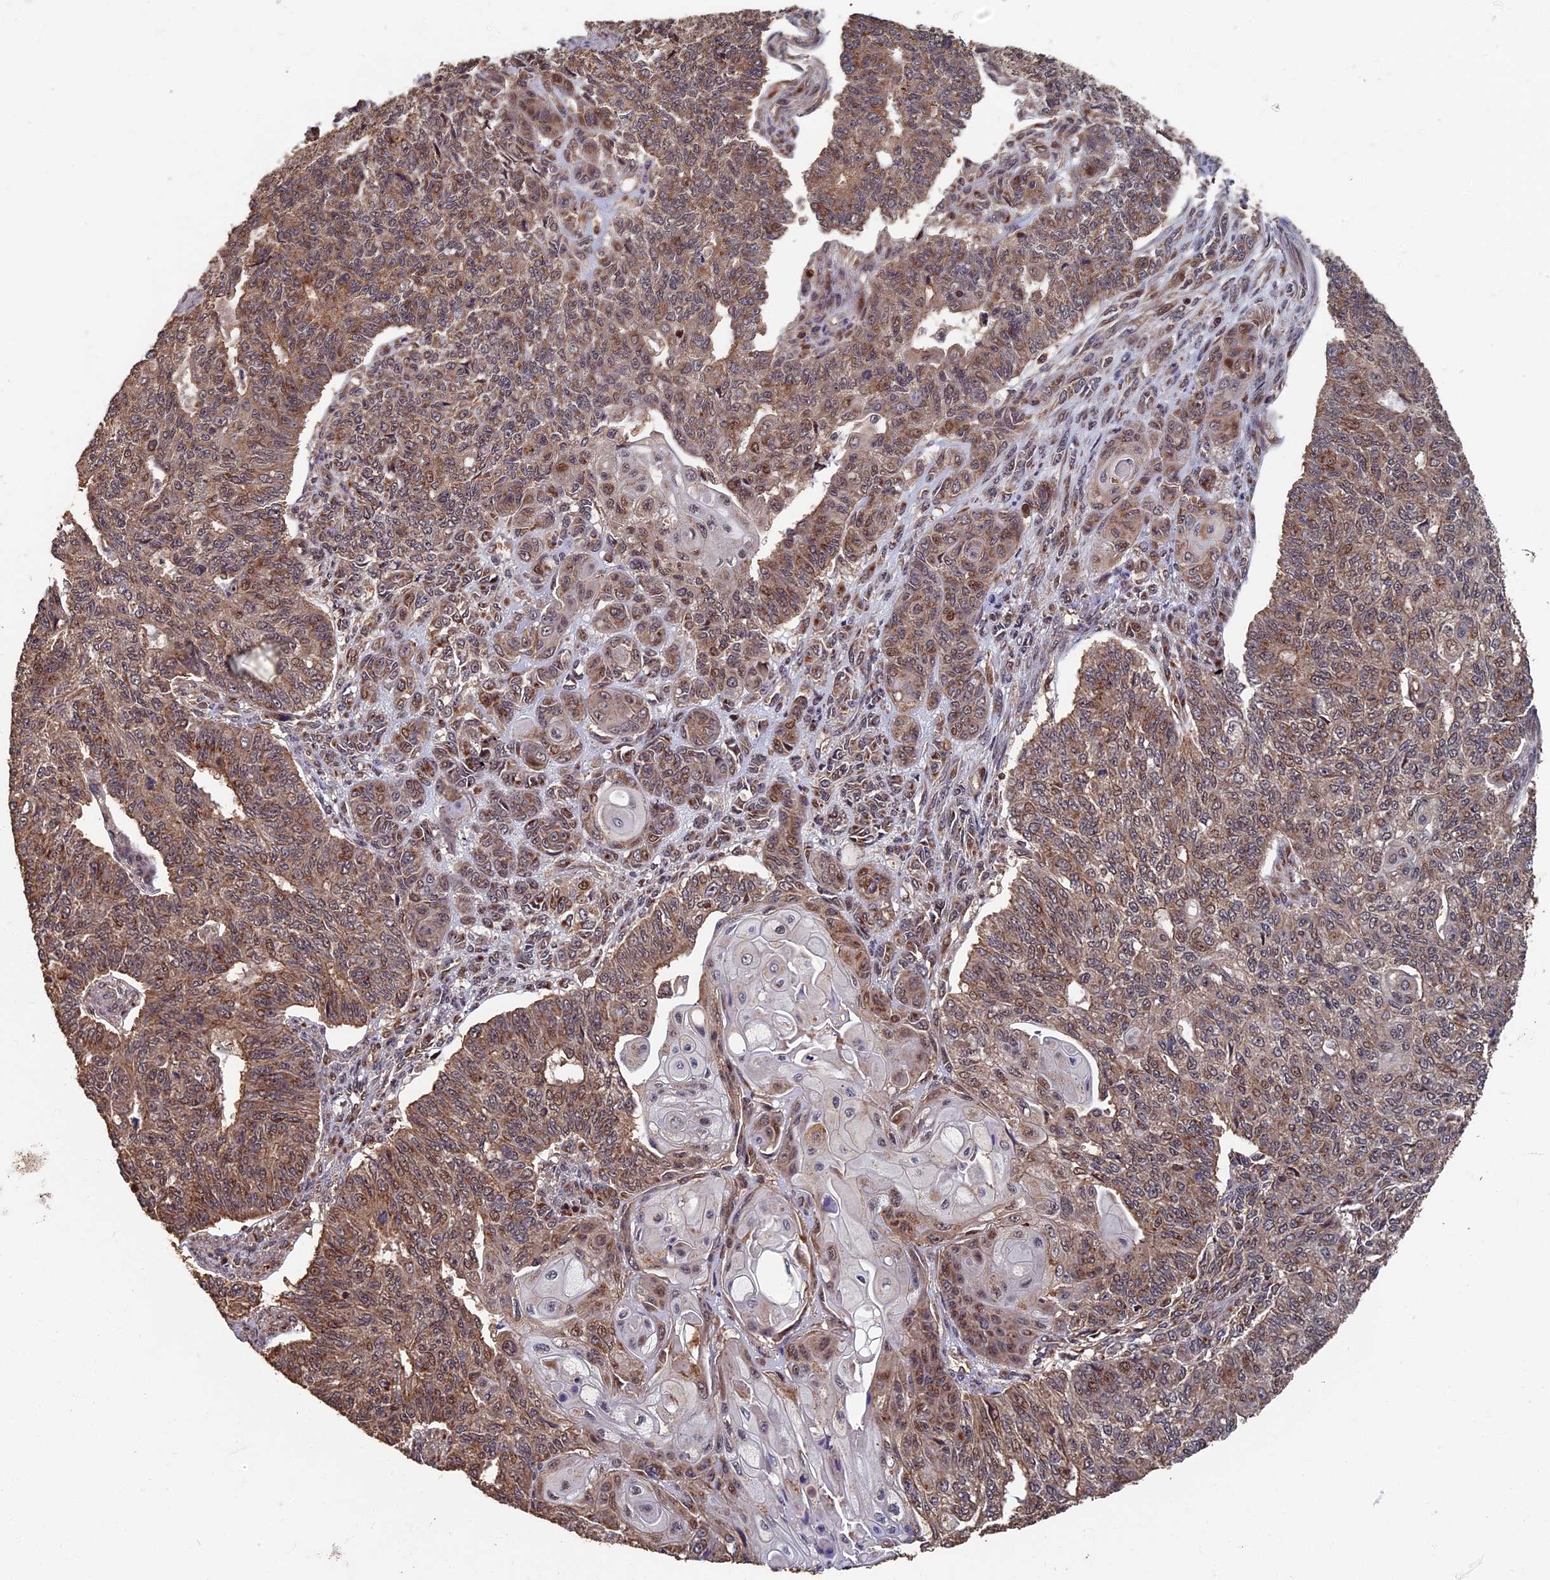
{"staining": {"intensity": "weak", "quantity": ">75%", "location": "cytoplasmic/membranous,nuclear"}, "tissue": "endometrial cancer", "cell_type": "Tumor cells", "image_type": "cancer", "snomed": [{"axis": "morphology", "description": "Adenocarcinoma, NOS"}, {"axis": "topography", "description": "Endometrium"}], "caption": "This image displays immunohistochemistry (IHC) staining of human endometrial cancer (adenocarcinoma), with low weak cytoplasmic/membranous and nuclear staining in about >75% of tumor cells.", "gene": "RASGRF1", "patient": {"sex": "female", "age": 32}}